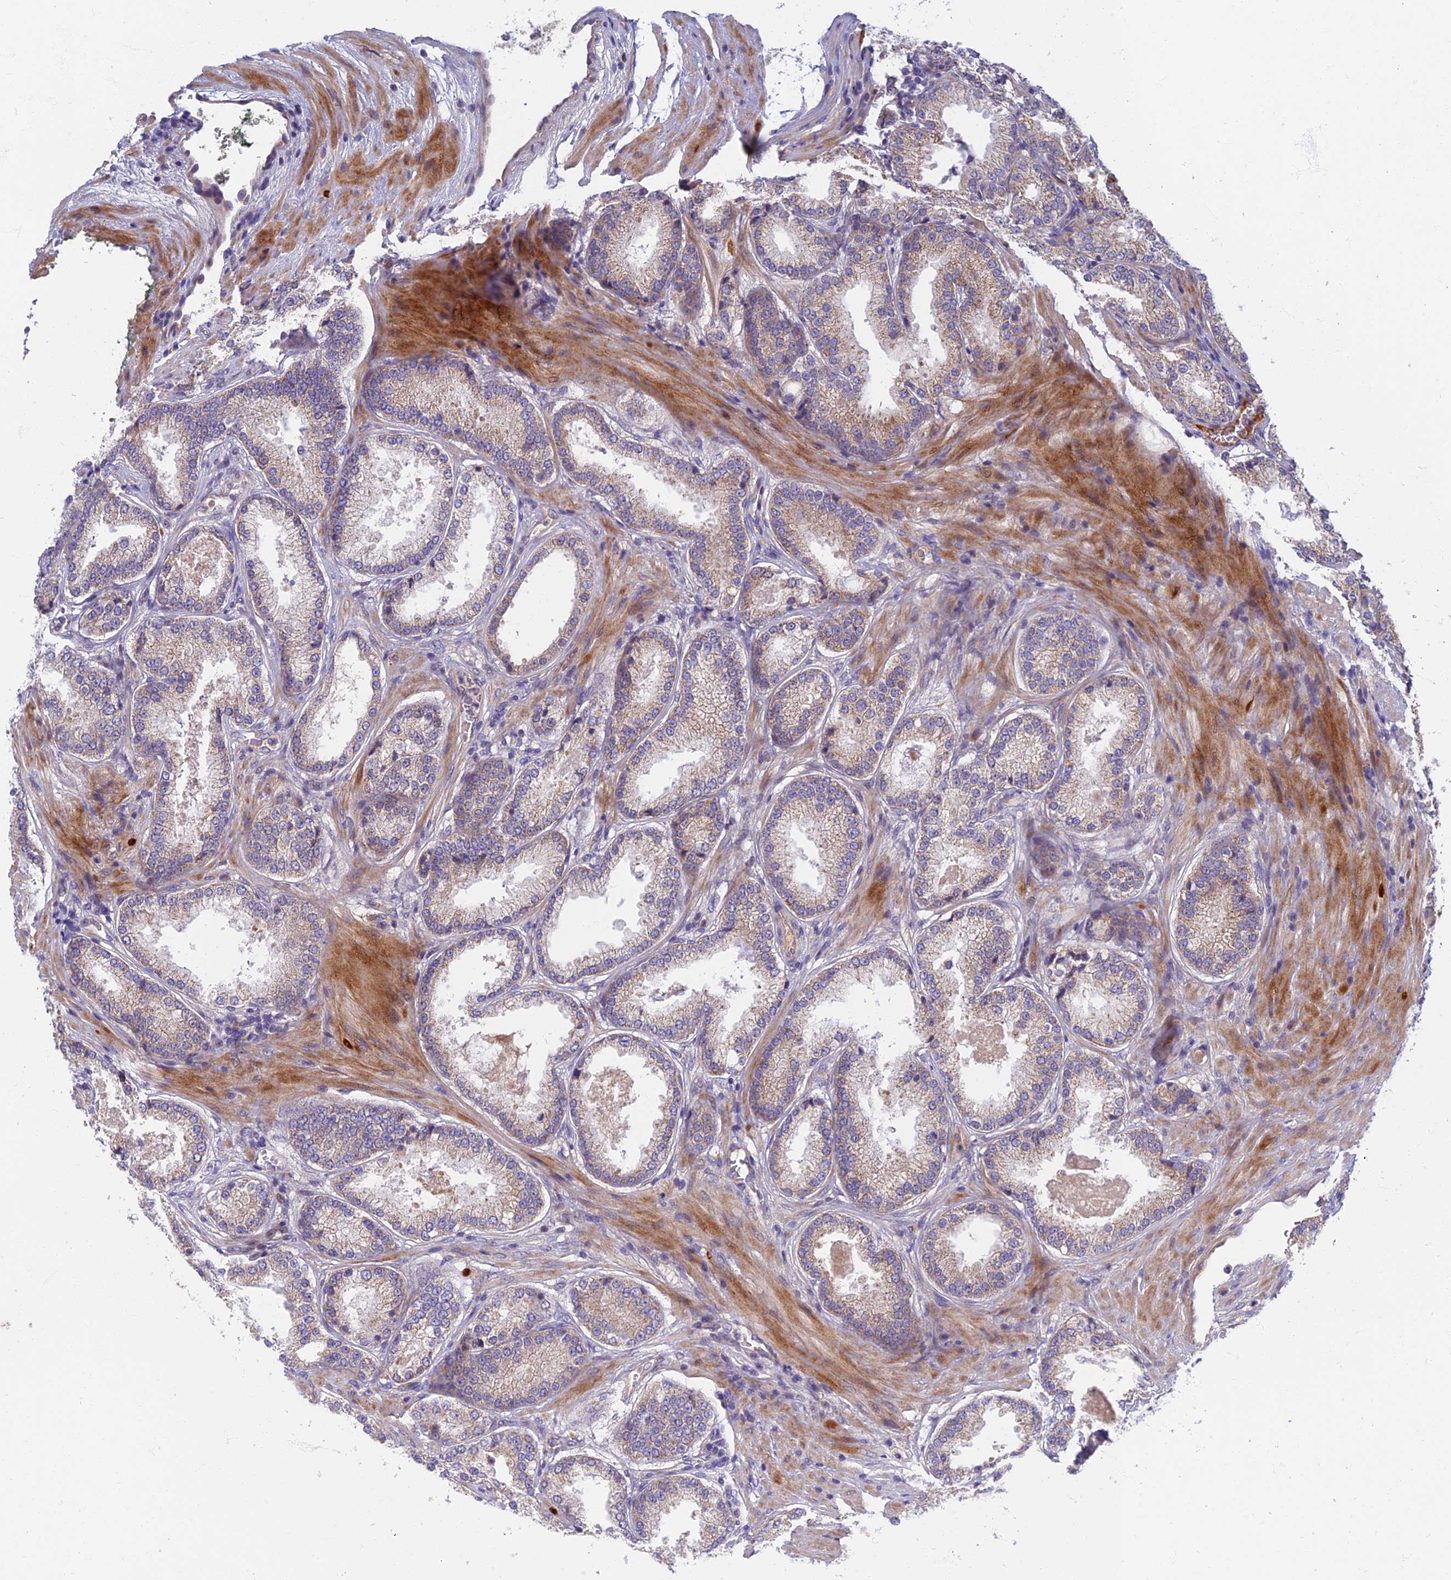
{"staining": {"intensity": "weak", "quantity": "25%-75%", "location": "cytoplasmic/membranous"}, "tissue": "prostate cancer", "cell_type": "Tumor cells", "image_type": "cancer", "snomed": [{"axis": "morphology", "description": "Adenocarcinoma, Low grade"}, {"axis": "topography", "description": "Prostate"}], "caption": "Protein staining shows weak cytoplasmic/membranous expression in approximately 25%-75% of tumor cells in low-grade adenocarcinoma (prostate).", "gene": "SOGA1", "patient": {"sex": "male", "age": 59}}